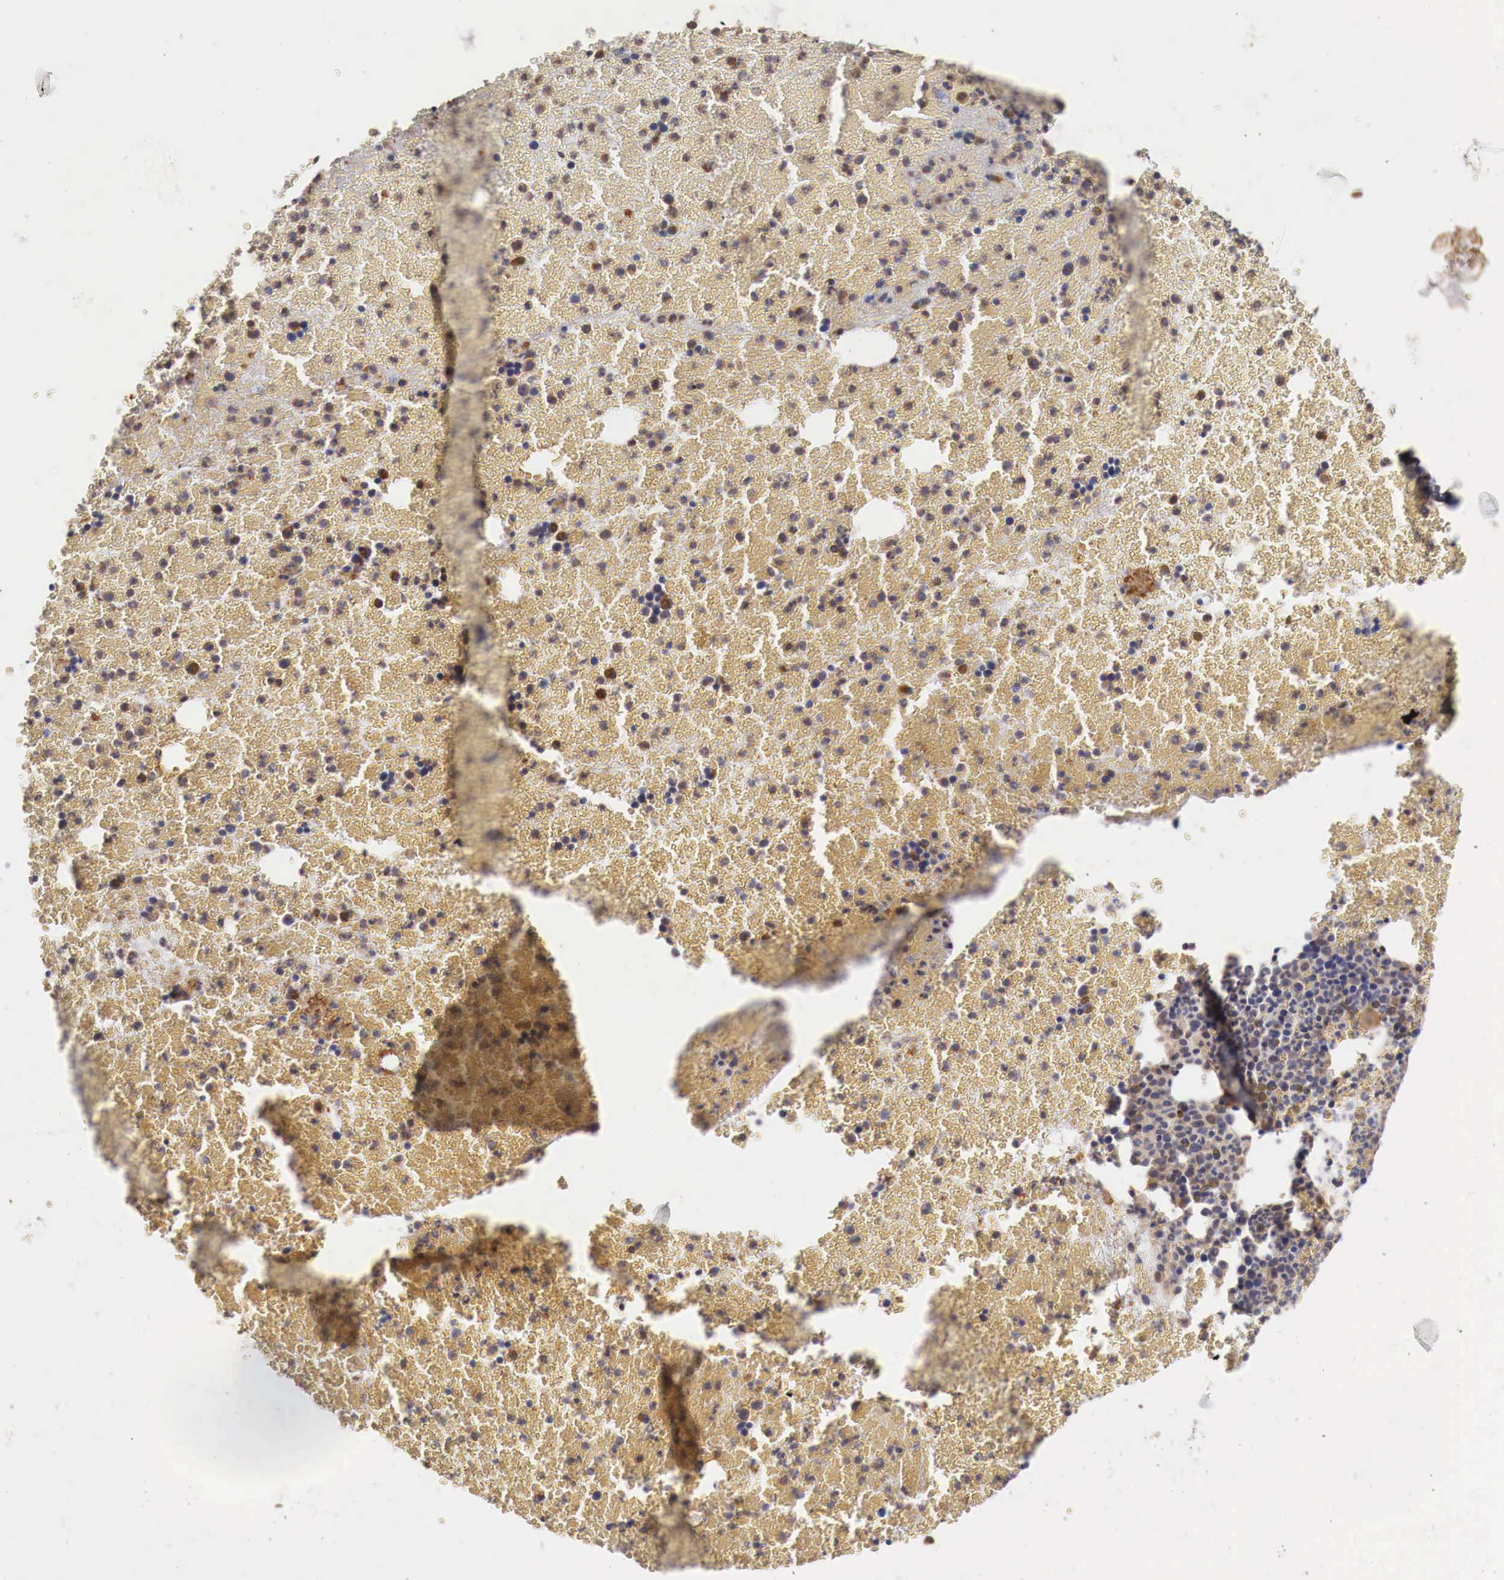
{"staining": {"intensity": "weak", "quantity": "<25%", "location": "cytoplasmic/membranous,nuclear"}, "tissue": "bone marrow", "cell_type": "Hematopoietic cells", "image_type": "normal", "snomed": [{"axis": "morphology", "description": "Normal tissue, NOS"}, {"axis": "topography", "description": "Bone marrow"}], "caption": "Immunohistochemistry (IHC) of benign human bone marrow shows no expression in hematopoietic cells.", "gene": "KHDRBS2", "patient": {"sex": "female", "age": 53}}